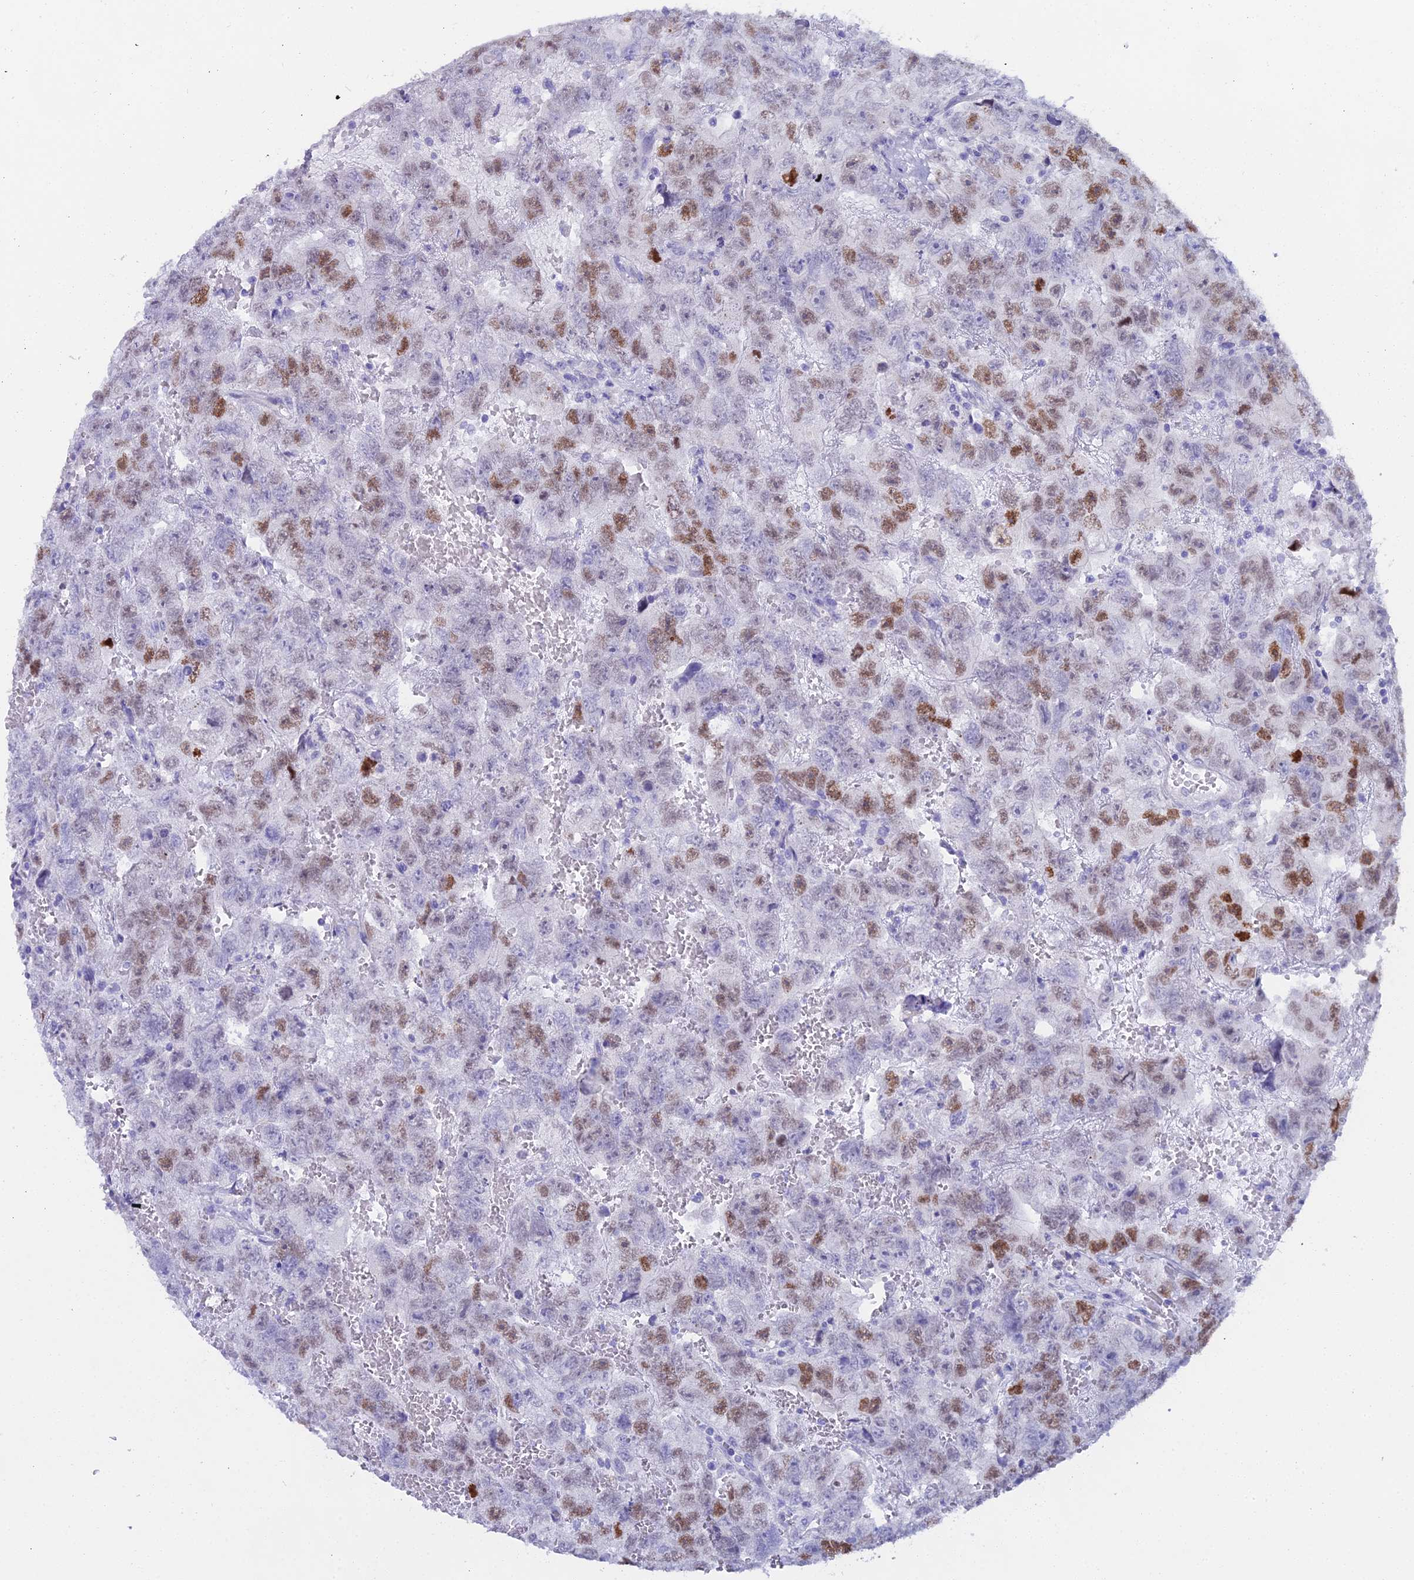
{"staining": {"intensity": "moderate", "quantity": "25%-75%", "location": "nuclear"}, "tissue": "testis cancer", "cell_type": "Tumor cells", "image_type": "cancer", "snomed": [{"axis": "morphology", "description": "Carcinoma, Embryonal, NOS"}, {"axis": "topography", "description": "Testis"}], "caption": "This is an image of IHC staining of testis cancer, which shows moderate staining in the nuclear of tumor cells.", "gene": "CGB2", "patient": {"sex": "male", "age": 45}}